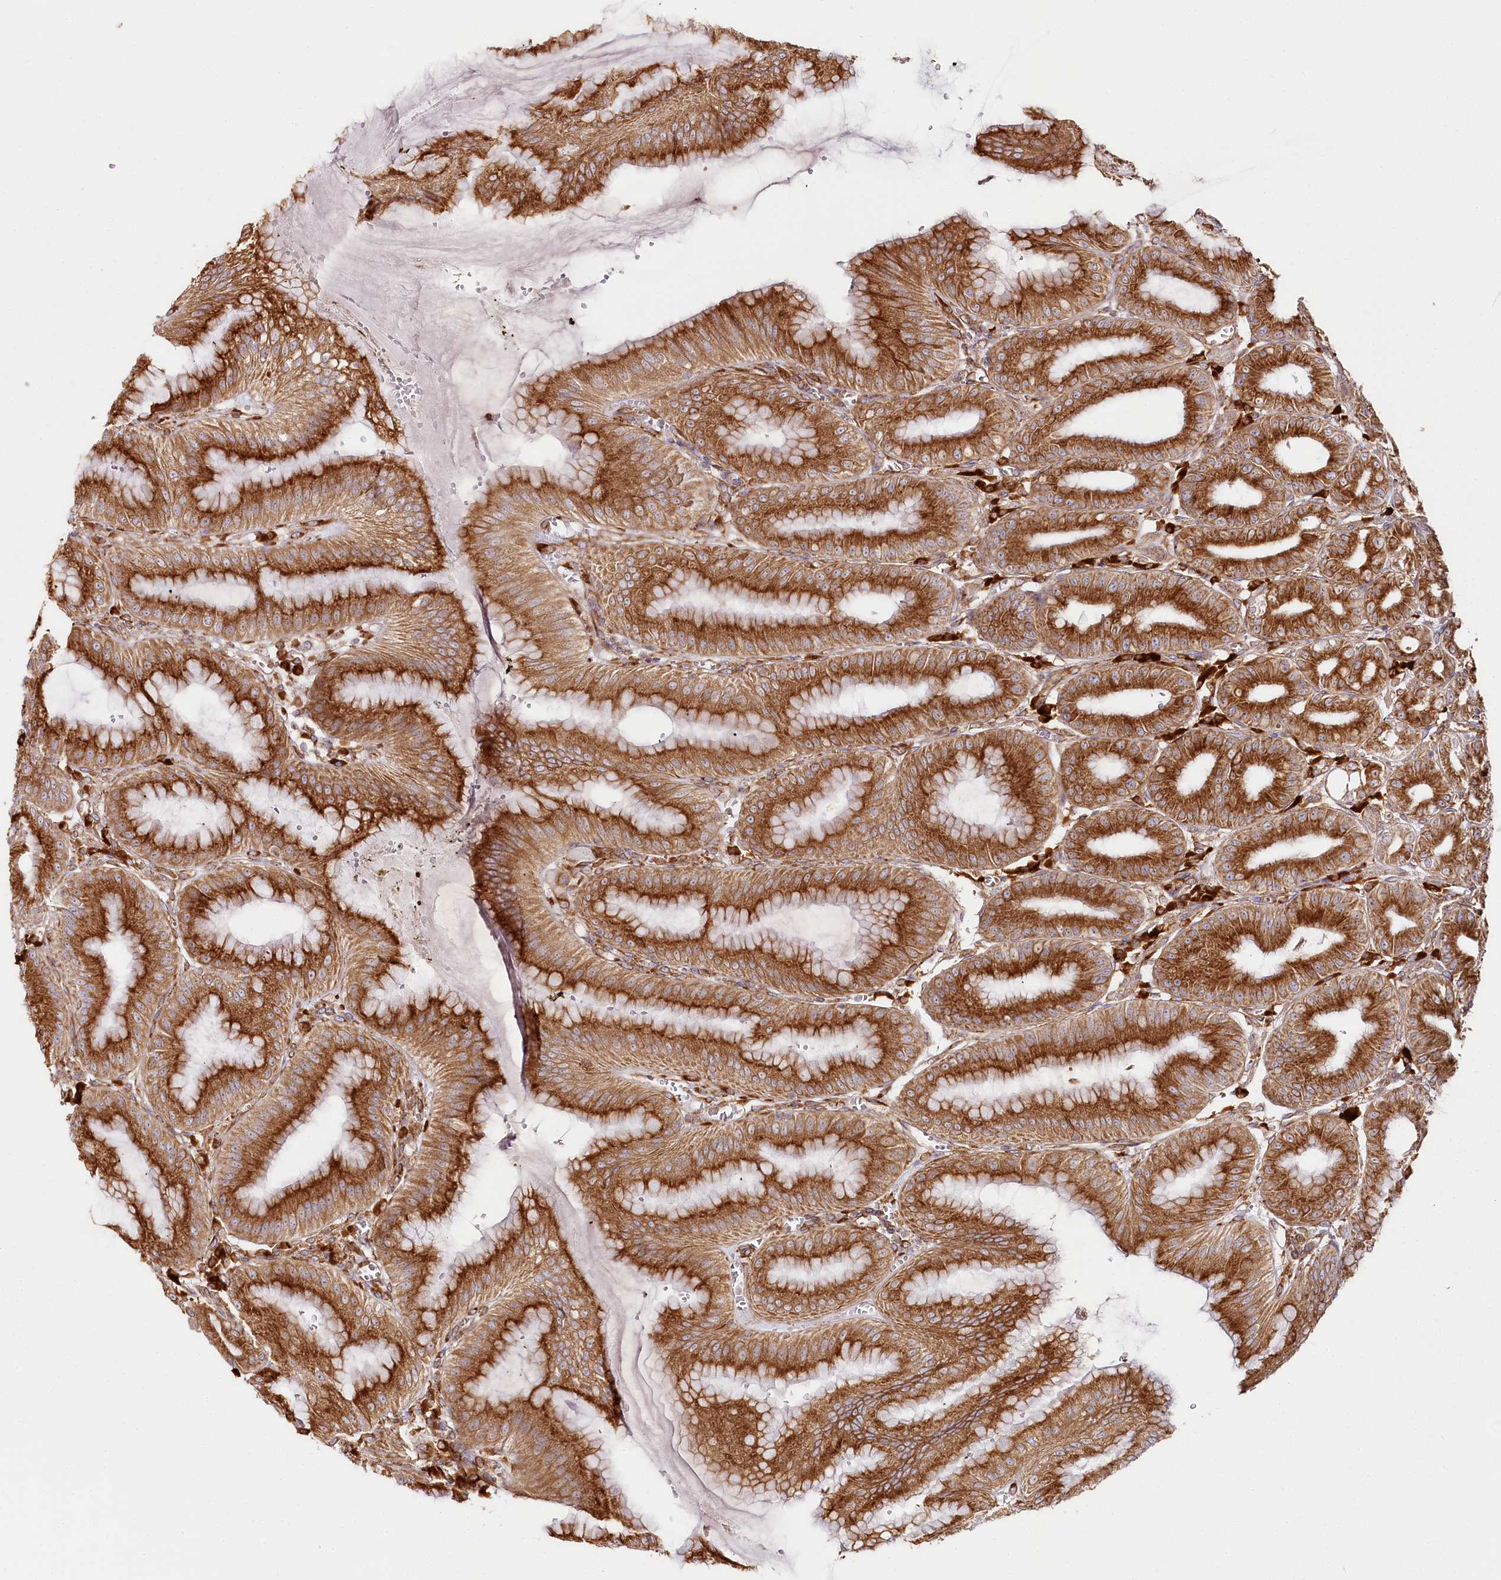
{"staining": {"intensity": "strong", "quantity": ">75%", "location": "cytoplasmic/membranous"}, "tissue": "stomach", "cell_type": "Glandular cells", "image_type": "normal", "snomed": [{"axis": "morphology", "description": "Normal tissue, NOS"}, {"axis": "topography", "description": "Stomach, lower"}], "caption": "The photomicrograph displays immunohistochemical staining of unremarkable stomach. There is strong cytoplasmic/membranous positivity is appreciated in about >75% of glandular cells.", "gene": "CNPY2", "patient": {"sex": "male", "age": 71}}